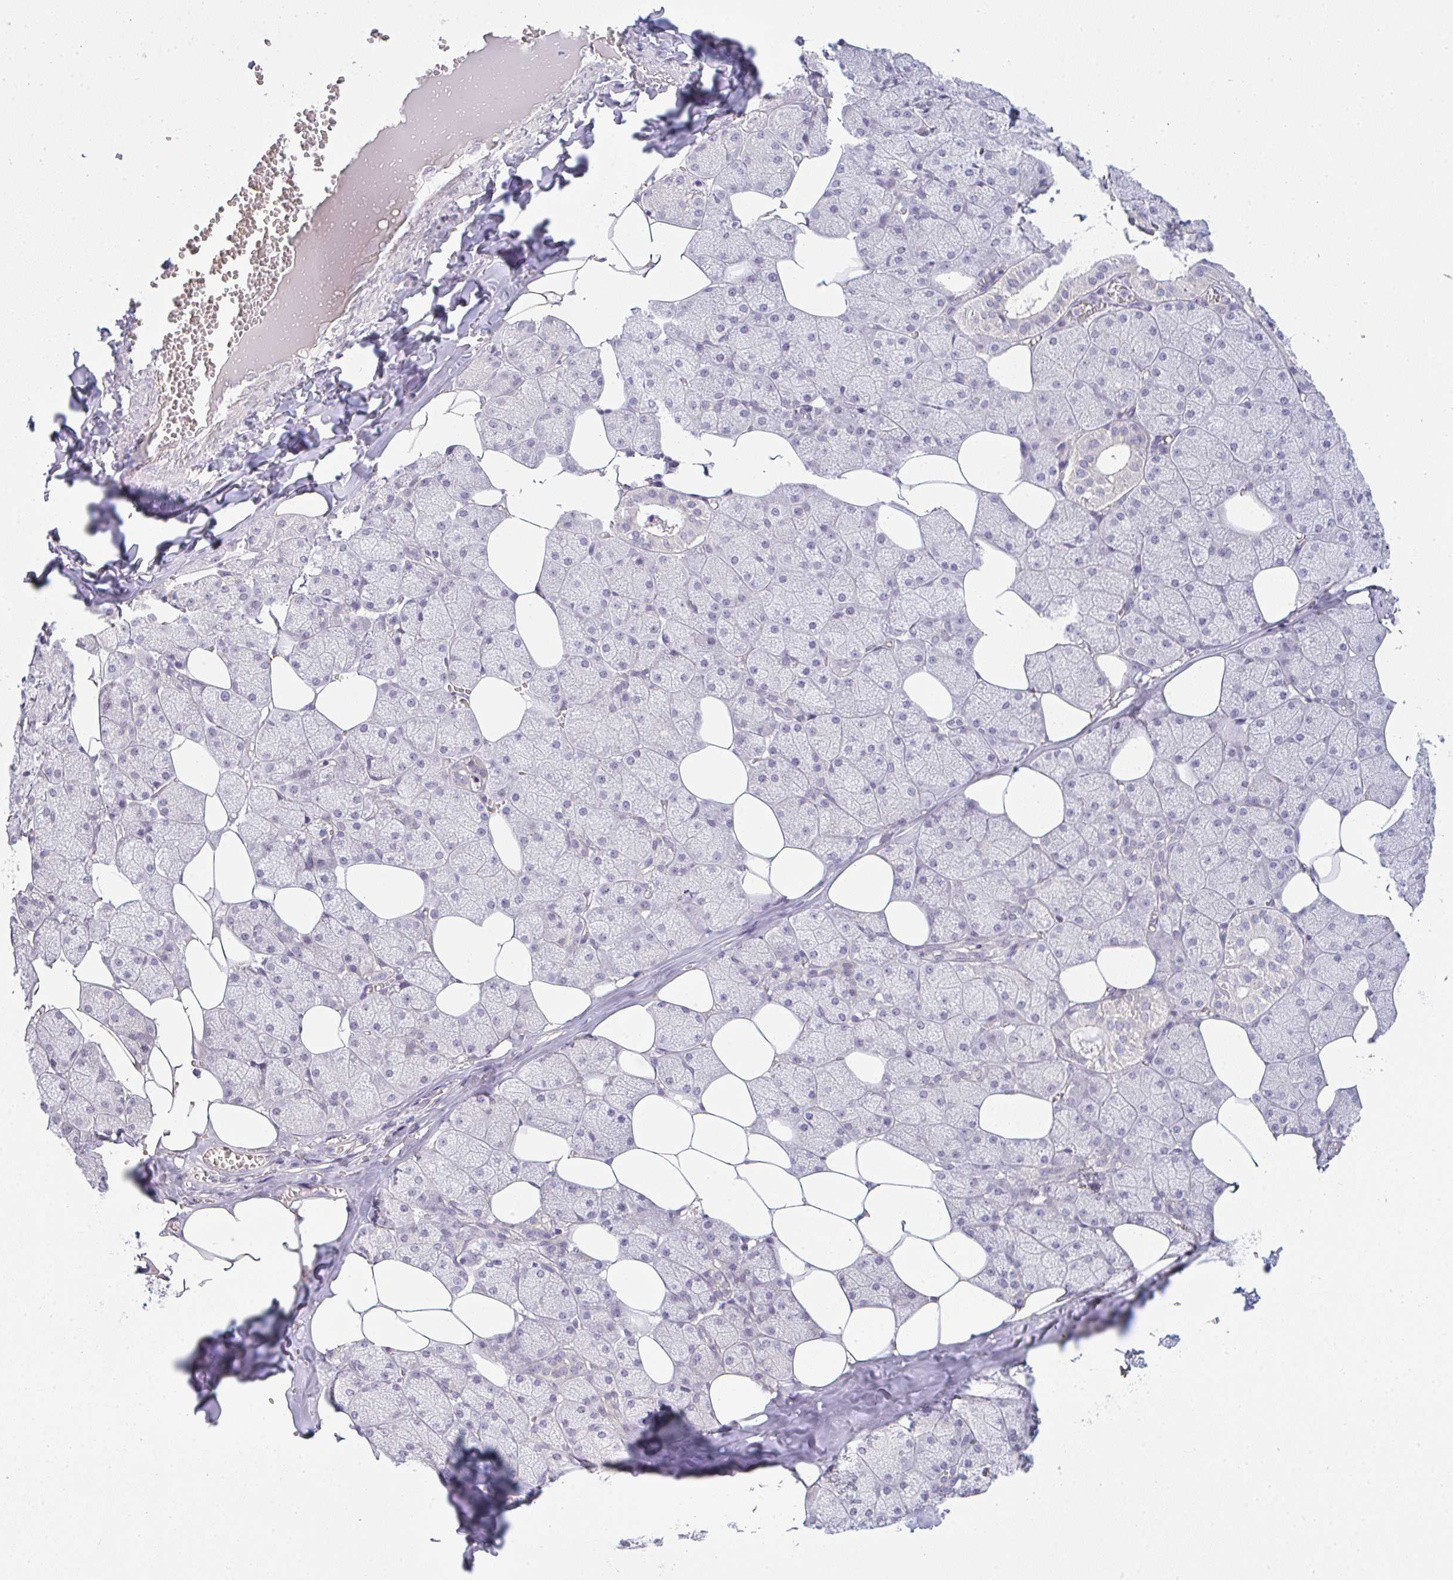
{"staining": {"intensity": "negative", "quantity": "none", "location": "none"}, "tissue": "salivary gland", "cell_type": "Glandular cells", "image_type": "normal", "snomed": [{"axis": "morphology", "description": "Normal tissue, NOS"}, {"axis": "topography", "description": "Salivary gland"}, {"axis": "topography", "description": "Peripheral nerve tissue"}], "caption": "Glandular cells are negative for brown protein staining in normal salivary gland. The staining is performed using DAB brown chromogen with nuclei counter-stained in using hematoxylin.", "gene": "CSE1L", "patient": {"sex": "male", "age": 38}}